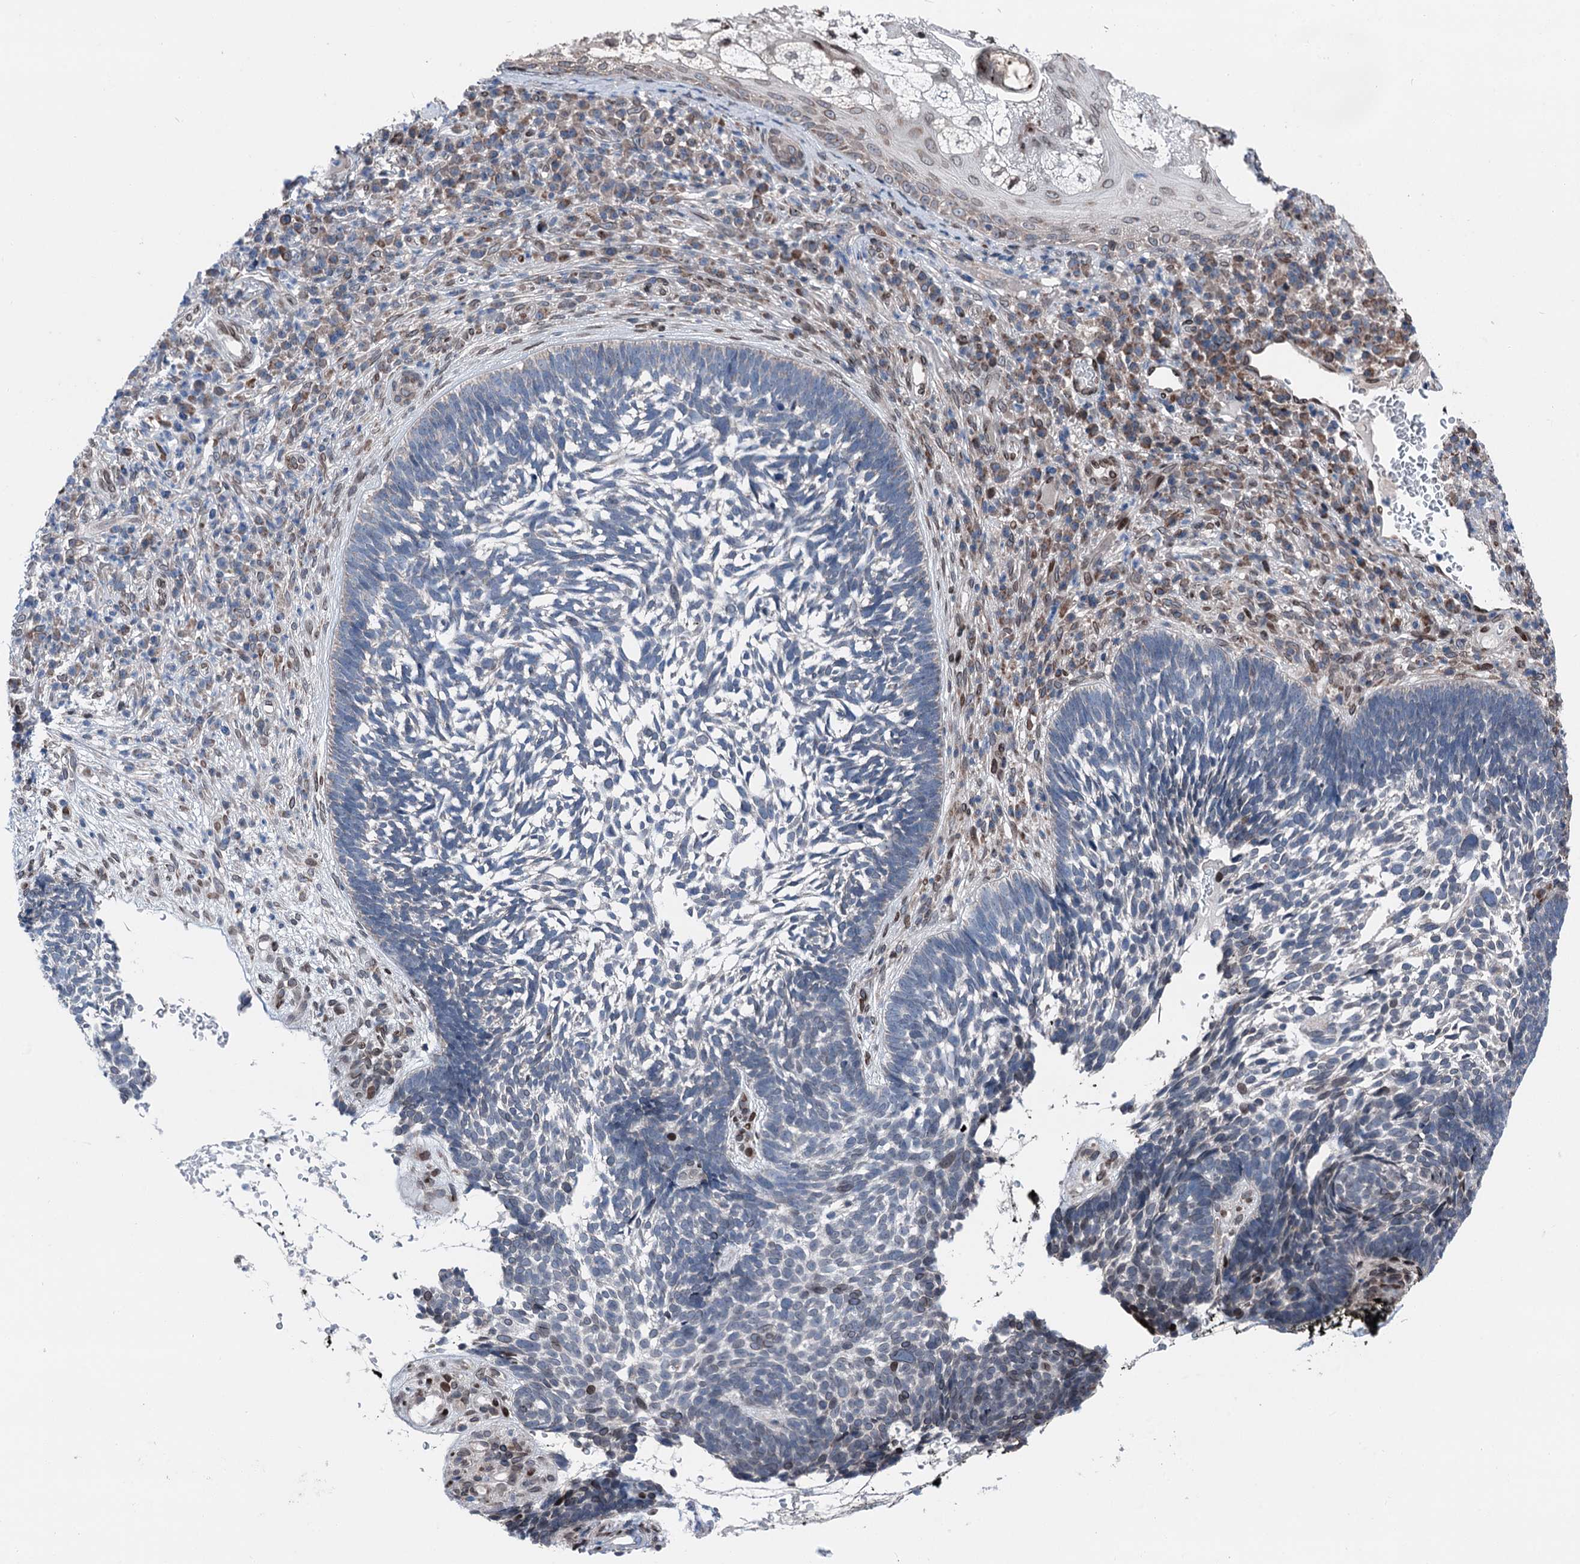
{"staining": {"intensity": "negative", "quantity": "none", "location": "none"}, "tissue": "skin cancer", "cell_type": "Tumor cells", "image_type": "cancer", "snomed": [{"axis": "morphology", "description": "Basal cell carcinoma"}, {"axis": "topography", "description": "Skin"}], "caption": "There is no significant expression in tumor cells of skin basal cell carcinoma. (DAB immunohistochemistry with hematoxylin counter stain).", "gene": "MRPL14", "patient": {"sex": "male", "age": 88}}